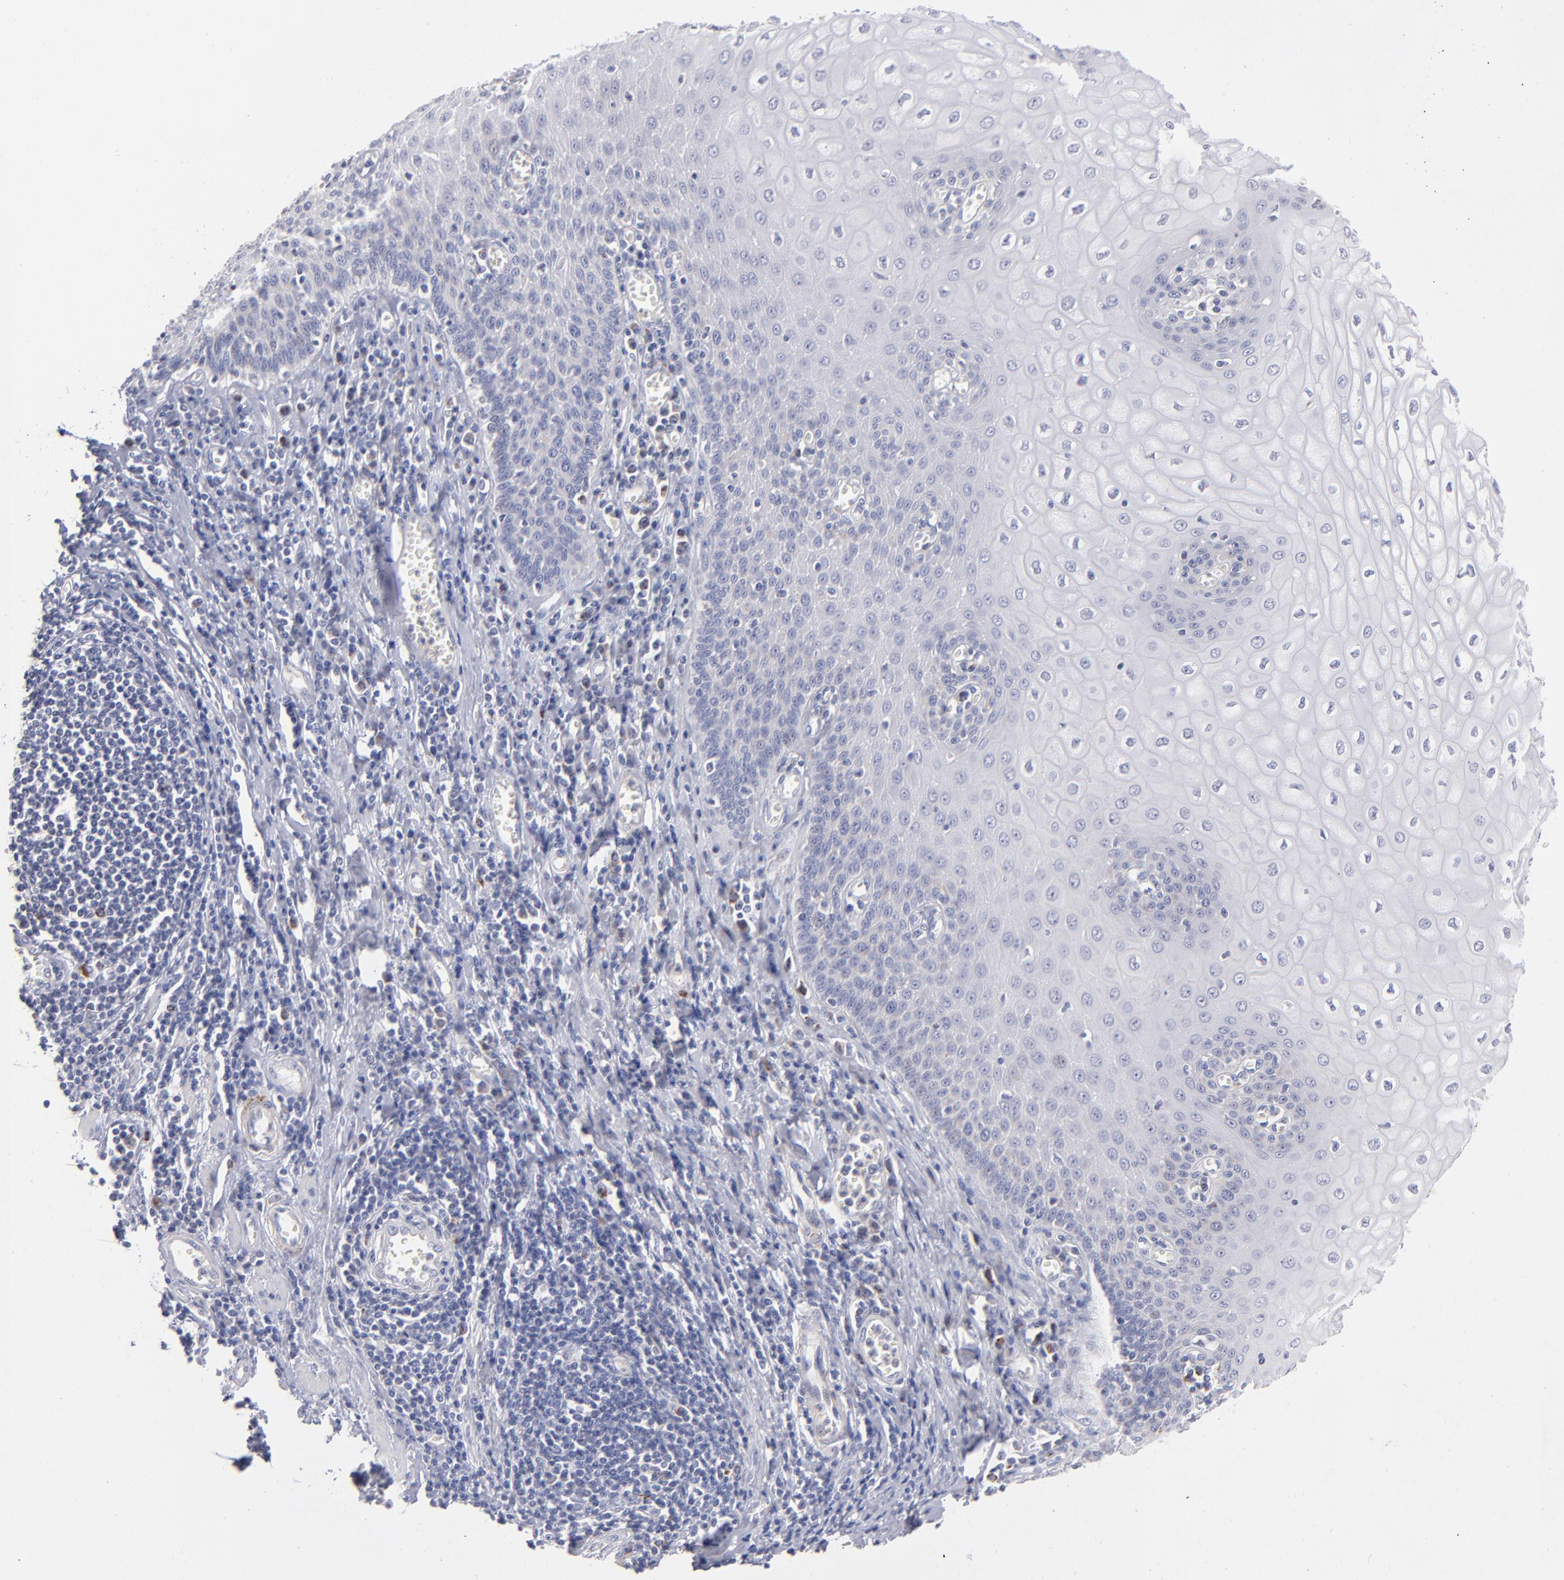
{"staining": {"intensity": "negative", "quantity": "none", "location": "none"}, "tissue": "esophagus", "cell_type": "Squamous epithelial cells", "image_type": "normal", "snomed": [{"axis": "morphology", "description": "Normal tissue, NOS"}, {"axis": "morphology", "description": "Squamous cell carcinoma, NOS"}, {"axis": "topography", "description": "Esophagus"}], "caption": "Esophagus stained for a protein using immunohistochemistry (IHC) exhibits no positivity squamous epithelial cells.", "gene": "MTHFD2", "patient": {"sex": "male", "age": 65}}